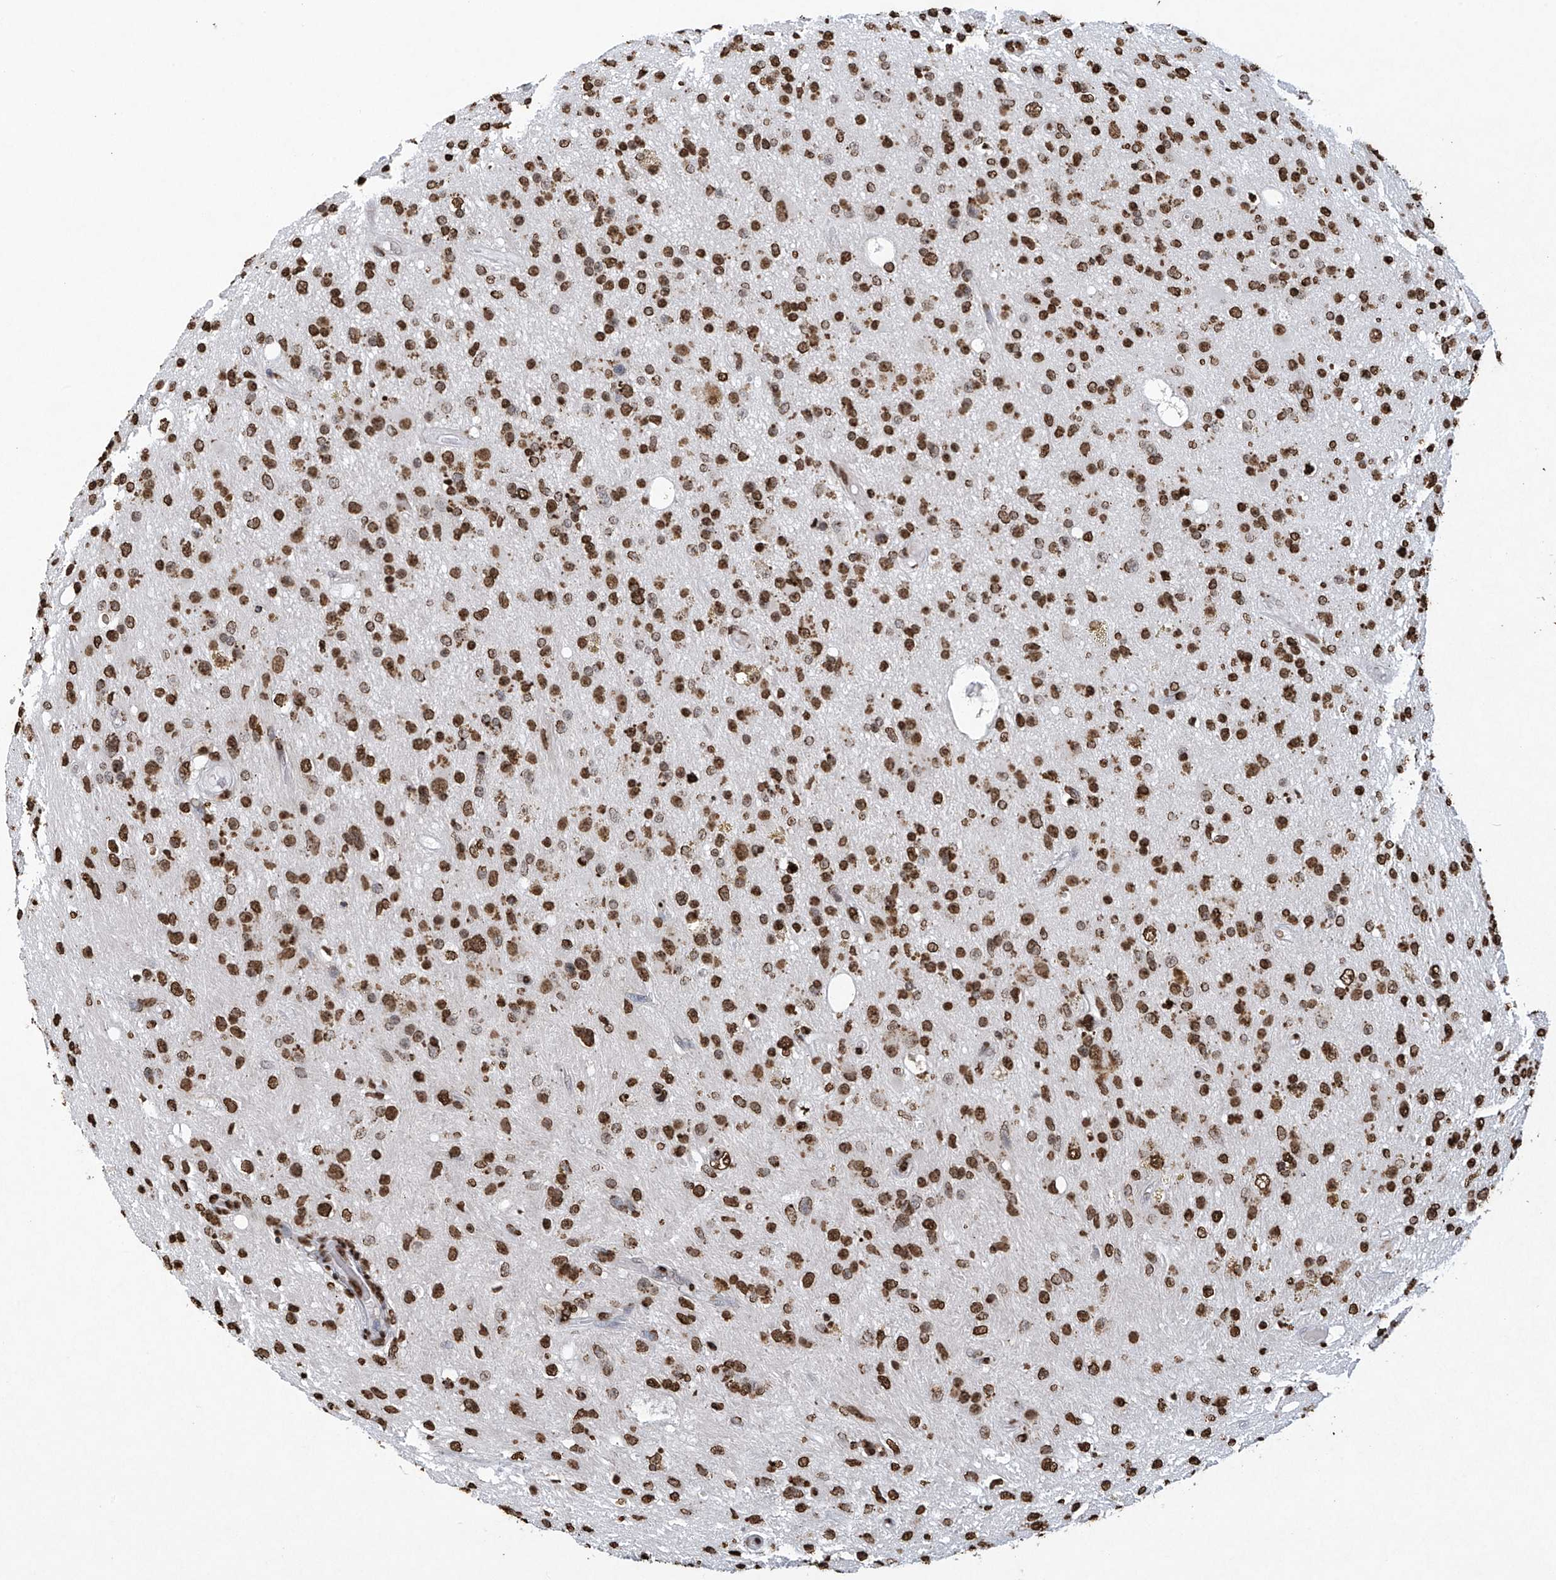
{"staining": {"intensity": "strong", "quantity": ">75%", "location": "nuclear"}, "tissue": "glioma", "cell_type": "Tumor cells", "image_type": "cancer", "snomed": [{"axis": "morphology", "description": "Glioma, malignant, High grade"}, {"axis": "topography", "description": "Brain"}], "caption": "Immunohistochemical staining of glioma shows strong nuclear protein staining in about >75% of tumor cells.", "gene": "H3-3A", "patient": {"sex": "male", "age": 33}}